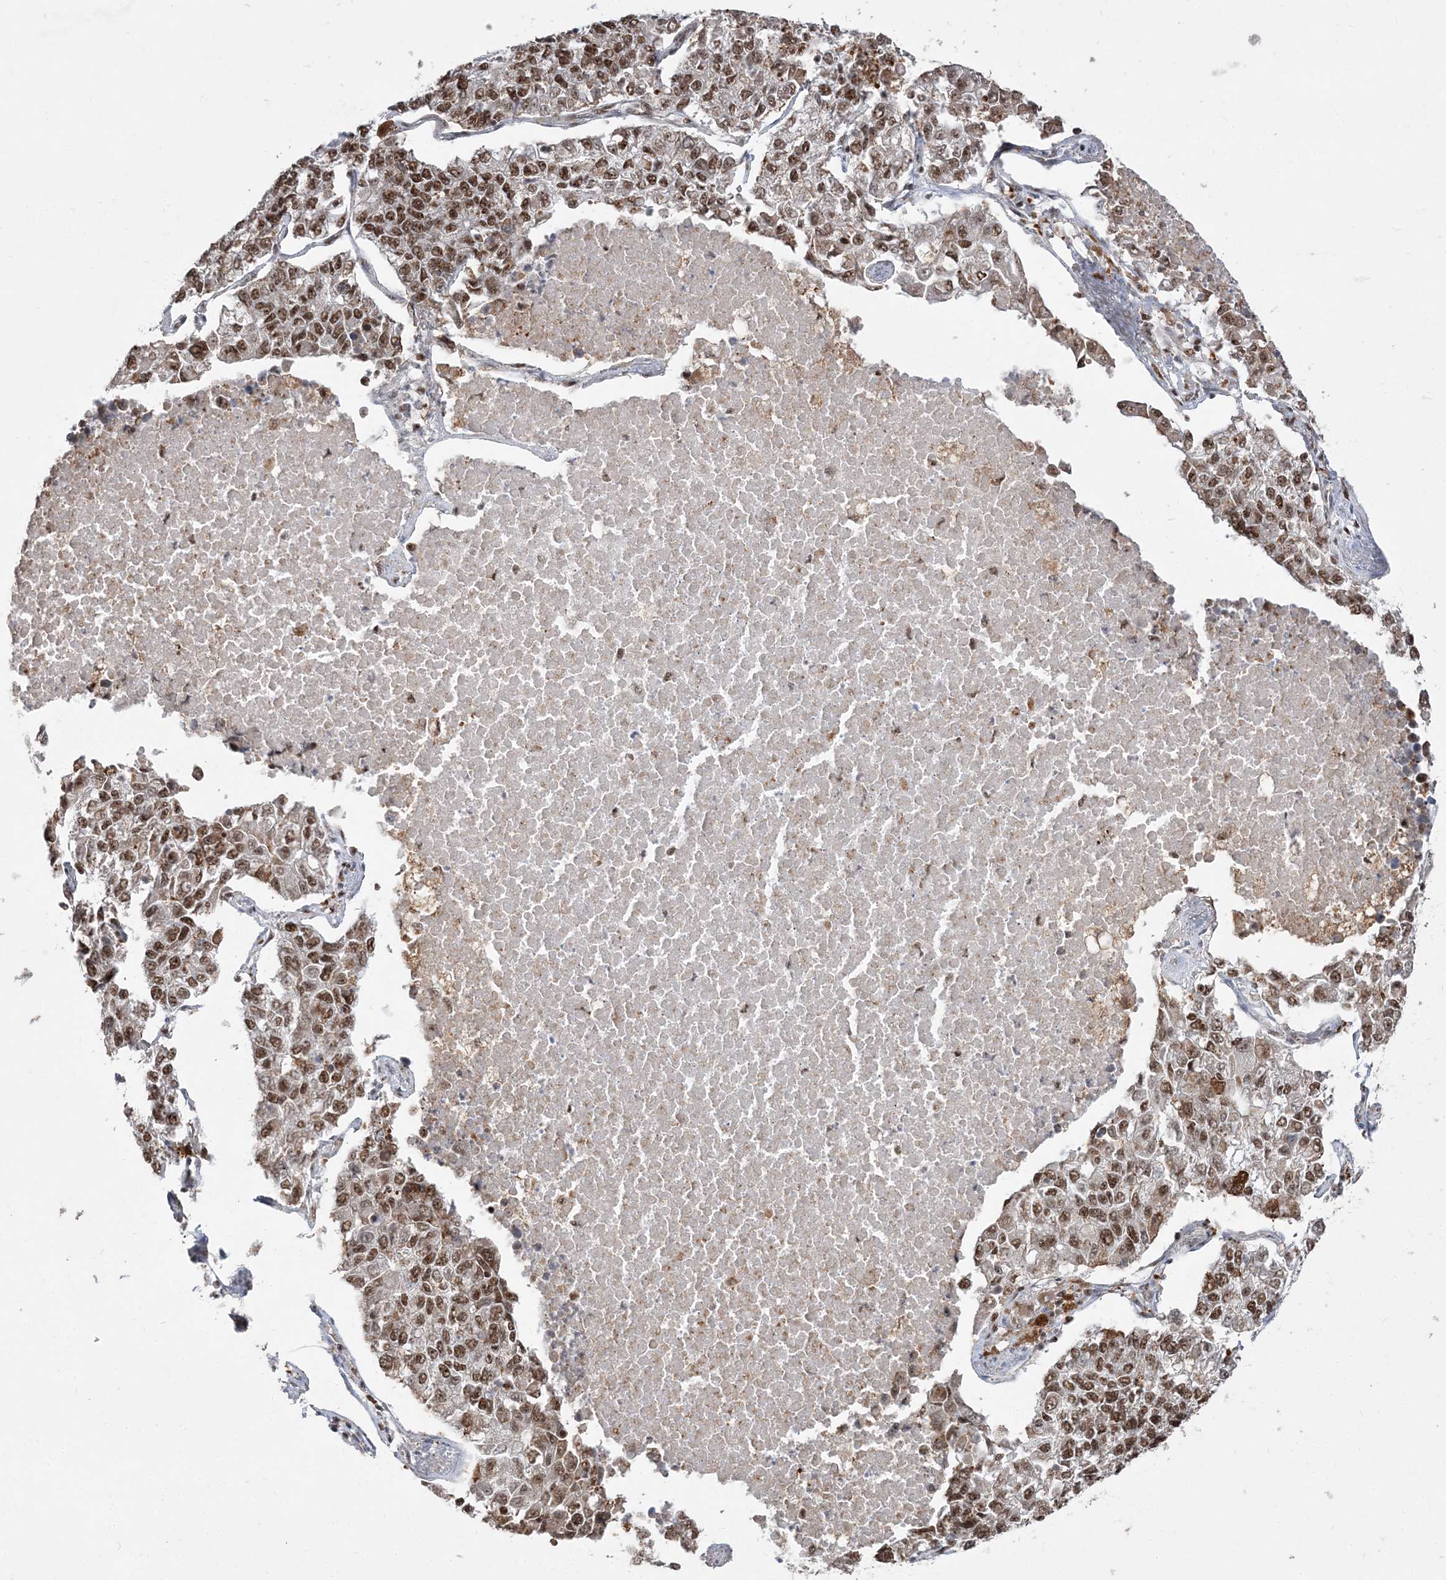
{"staining": {"intensity": "moderate", "quantity": ">75%", "location": "nuclear"}, "tissue": "lung cancer", "cell_type": "Tumor cells", "image_type": "cancer", "snomed": [{"axis": "morphology", "description": "Adenocarcinoma, NOS"}, {"axis": "topography", "description": "Lung"}], "caption": "DAB immunohistochemical staining of human lung cancer reveals moderate nuclear protein expression in about >75% of tumor cells.", "gene": "RBM17", "patient": {"sex": "male", "age": 49}}